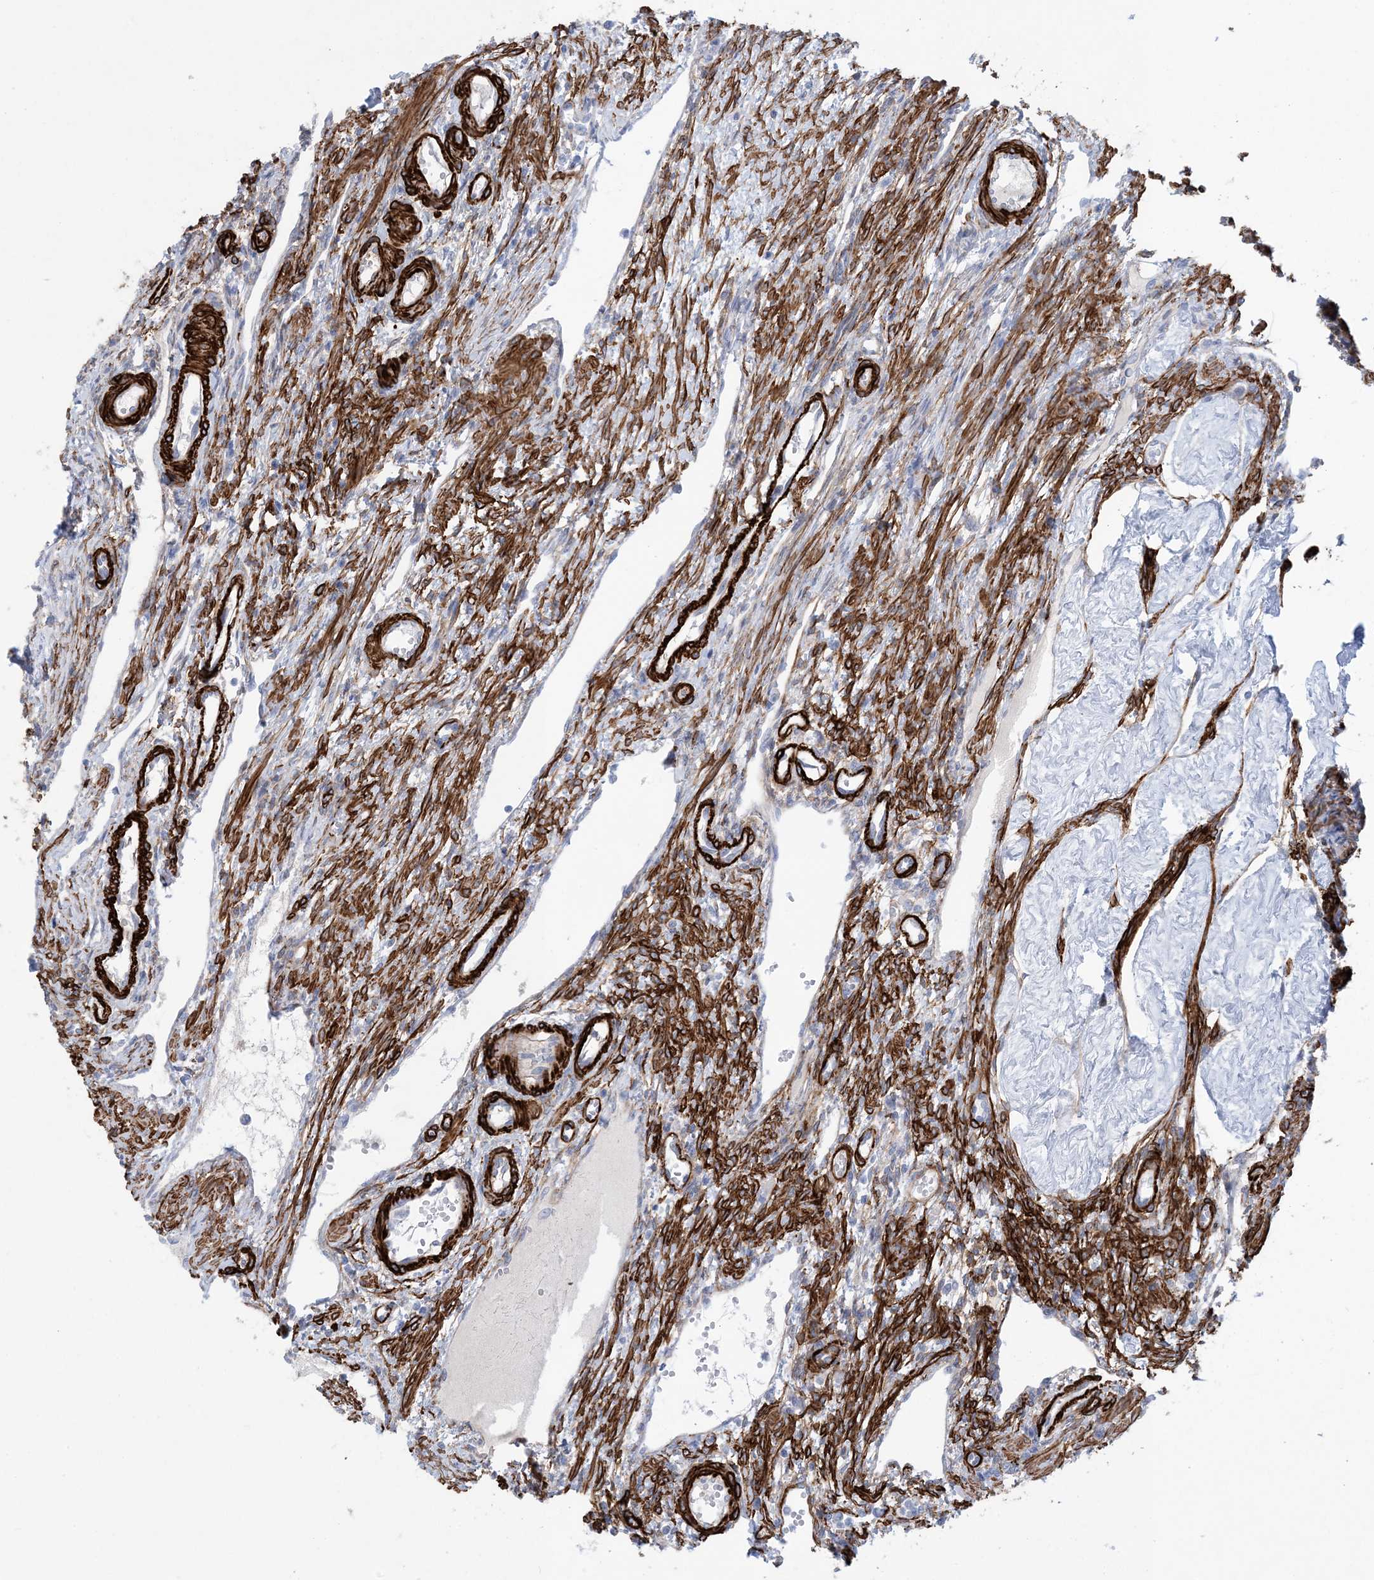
{"staining": {"intensity": "moderate", "quantity": "<25%", "location": "cytoplasmic/membranous"}, "tissue": "ovary", "cell_type": "Ovarian stroma cells", "image_type": "normal", "snomed": [{"axis": "morphology", "description": "Normal tissue, NOS"}, {"axis": "morphology", "description": "Cyst, NOS"}, {"axis": "topography", "description": "Ovary"}], "caption": "Ovary stained with DAB (3,3'-diaminobenzidine) immunohistochemistry (IHC) exhibits low levels of moderate cytoplasmic/membranous staining in approximately <25% of ovarian stroma cells. Using DAB (brown) and hematoxylin (blue) stains, captured at high magnification using brightfield microscopy.", "gene": "SHANK1", "patient": {"sex": "female", "age": 33}}